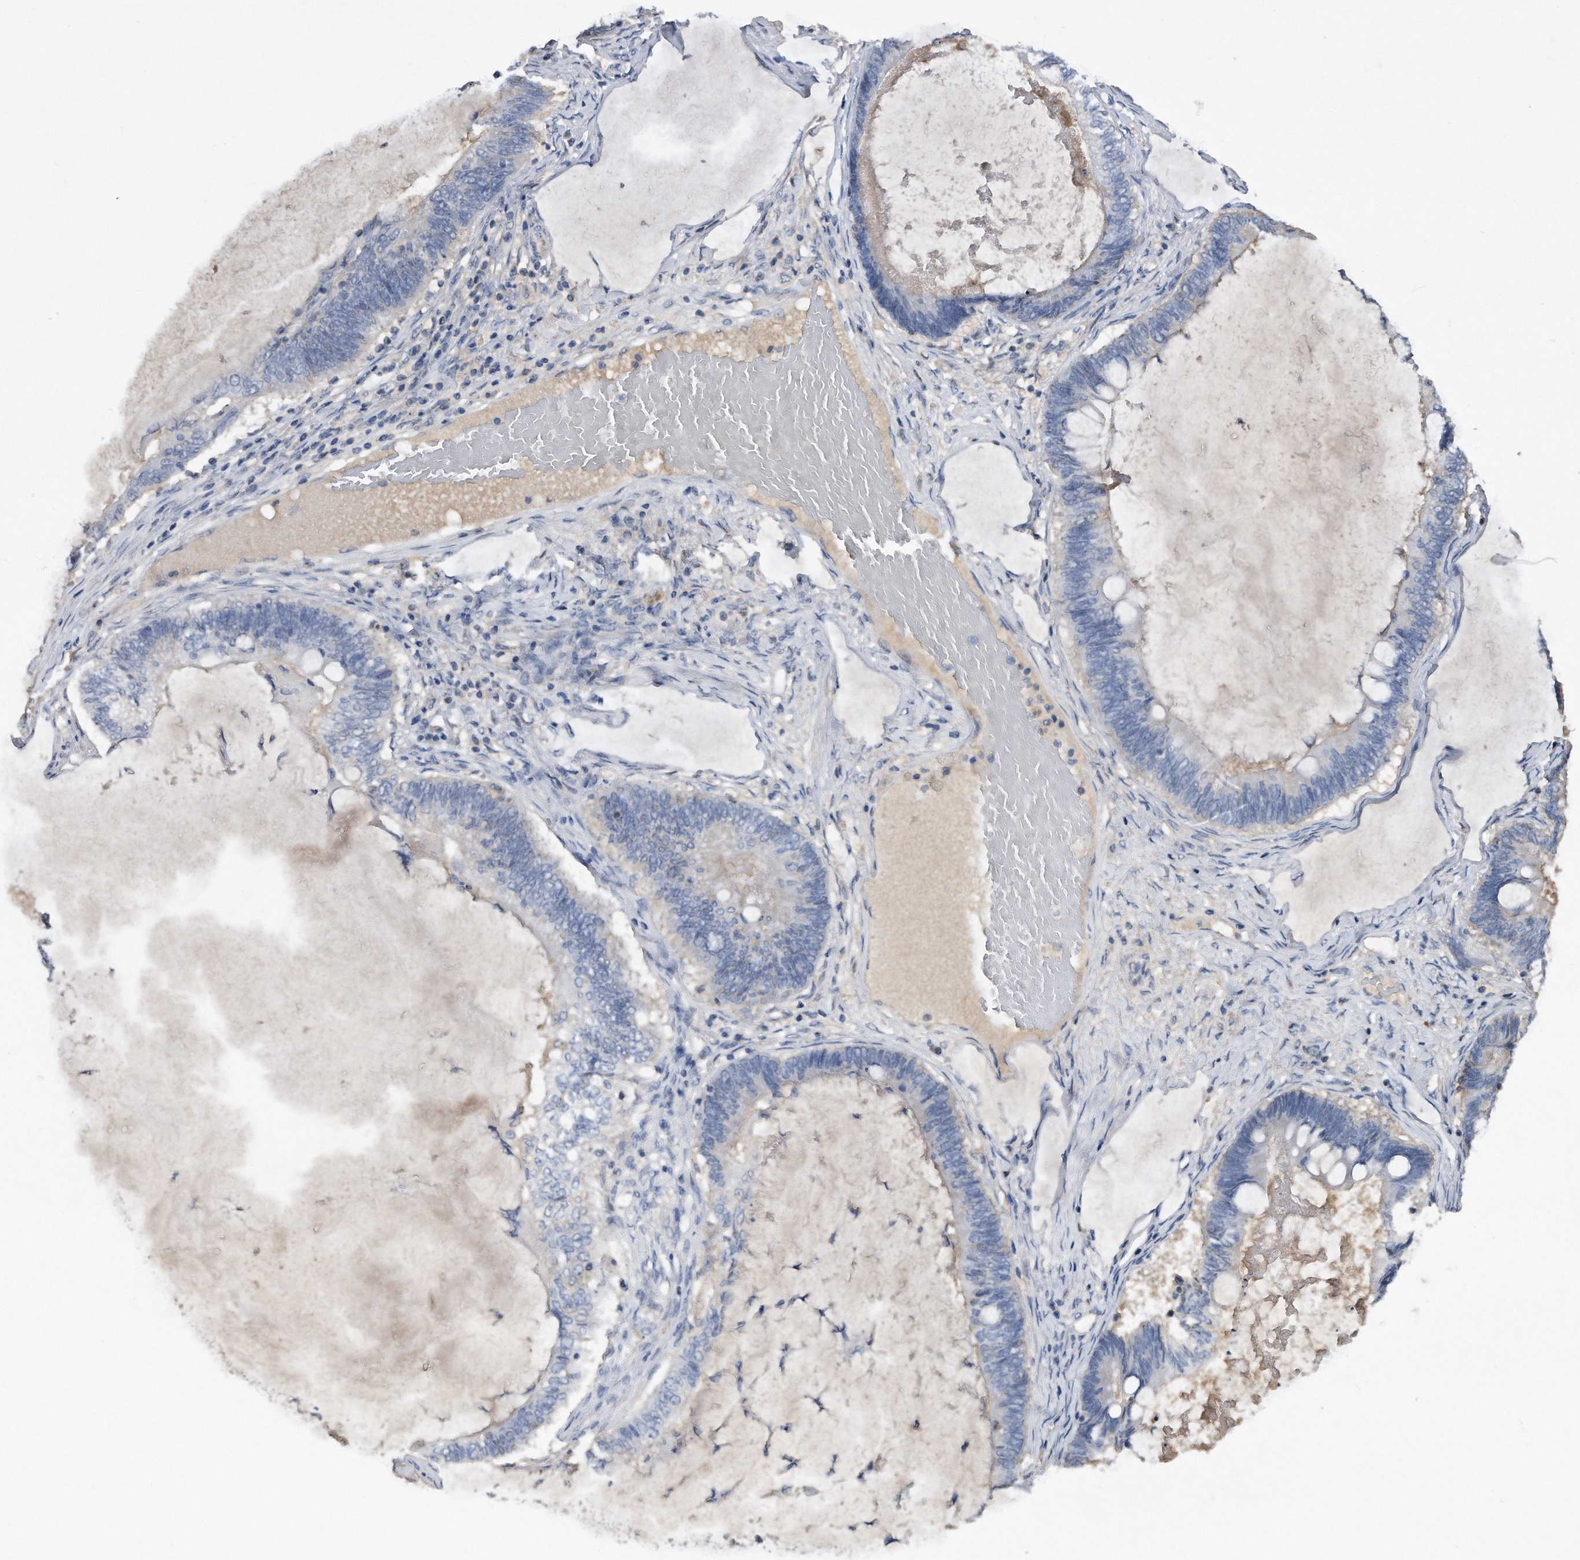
{"staining": {"intensity": "negative", "quantity": "none", "location": "none"}, "tissue": "ovarian cancer", "cell_type": "Tumor cells", "image_type": "cancer", "snomed": [{"axis": "morphology", "description": "Cystadenocarcinoma, mucinous, NOS"}, {"axis": "topography", "description": "Ovary"}], "caption": "Immunohistochemistry (IHC) of ovarian cancer demonstrates no positivity in tumor cells.", "gene": "ASNS", "patient": {"sex": "female", "age": 61}}